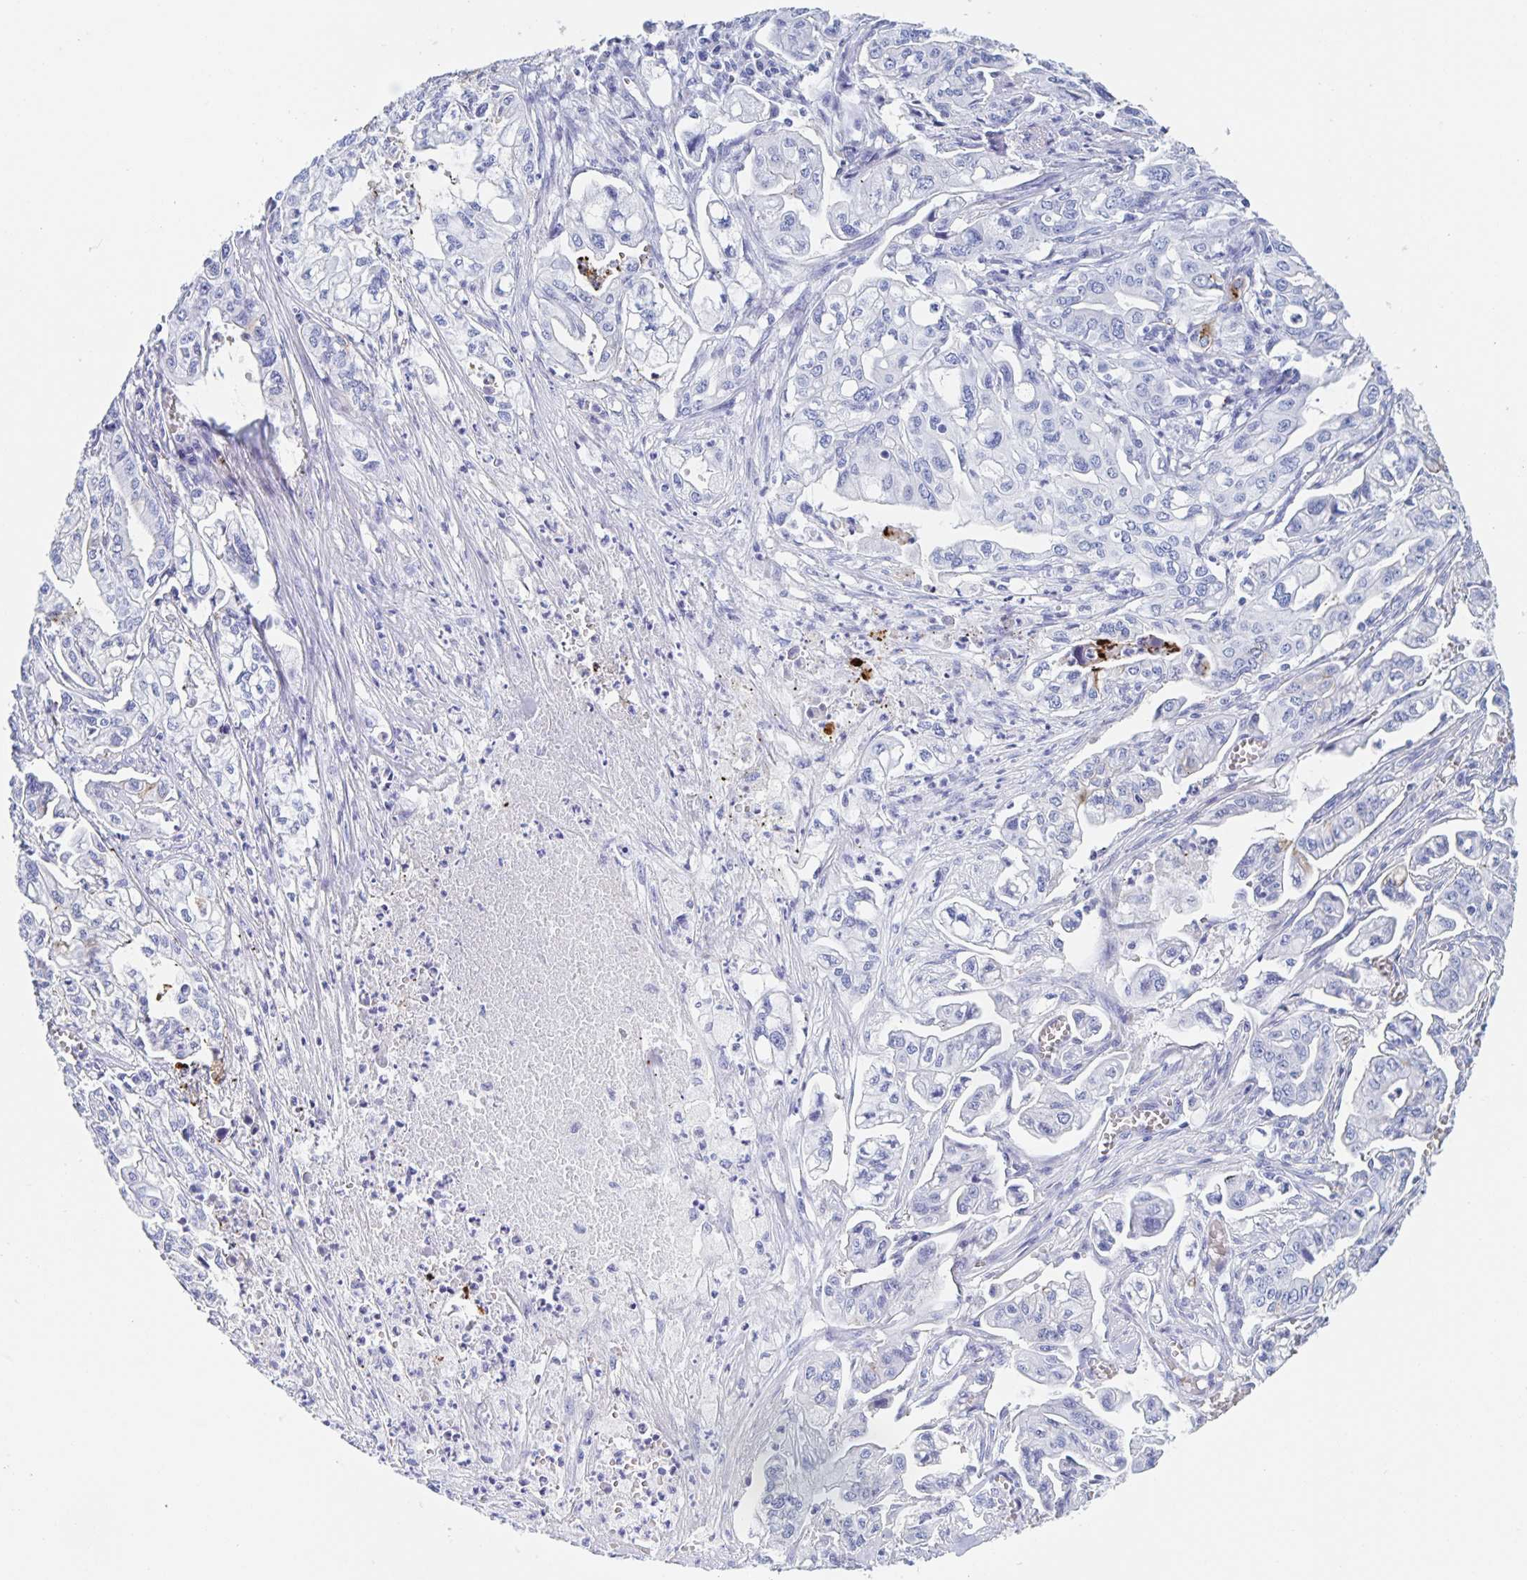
{"staining": {"intensity": "negative", "quantity": "none", "location": "none"}, "tissue": "pancreatic cancer", "cell_type": "Tumor cells", "image_type": "cancer", "snomed": [{"axis": "morphology", "description": "Adenocarcinoma, NOS"}, {"axis": "topography", "description": "Pancreas"}], "caption": "There is no significant staining in tumor cells of adenocarcinoma (pancreatic).", "gene": "DMBT1", "patient": {"sex": "male", "age": 68}}